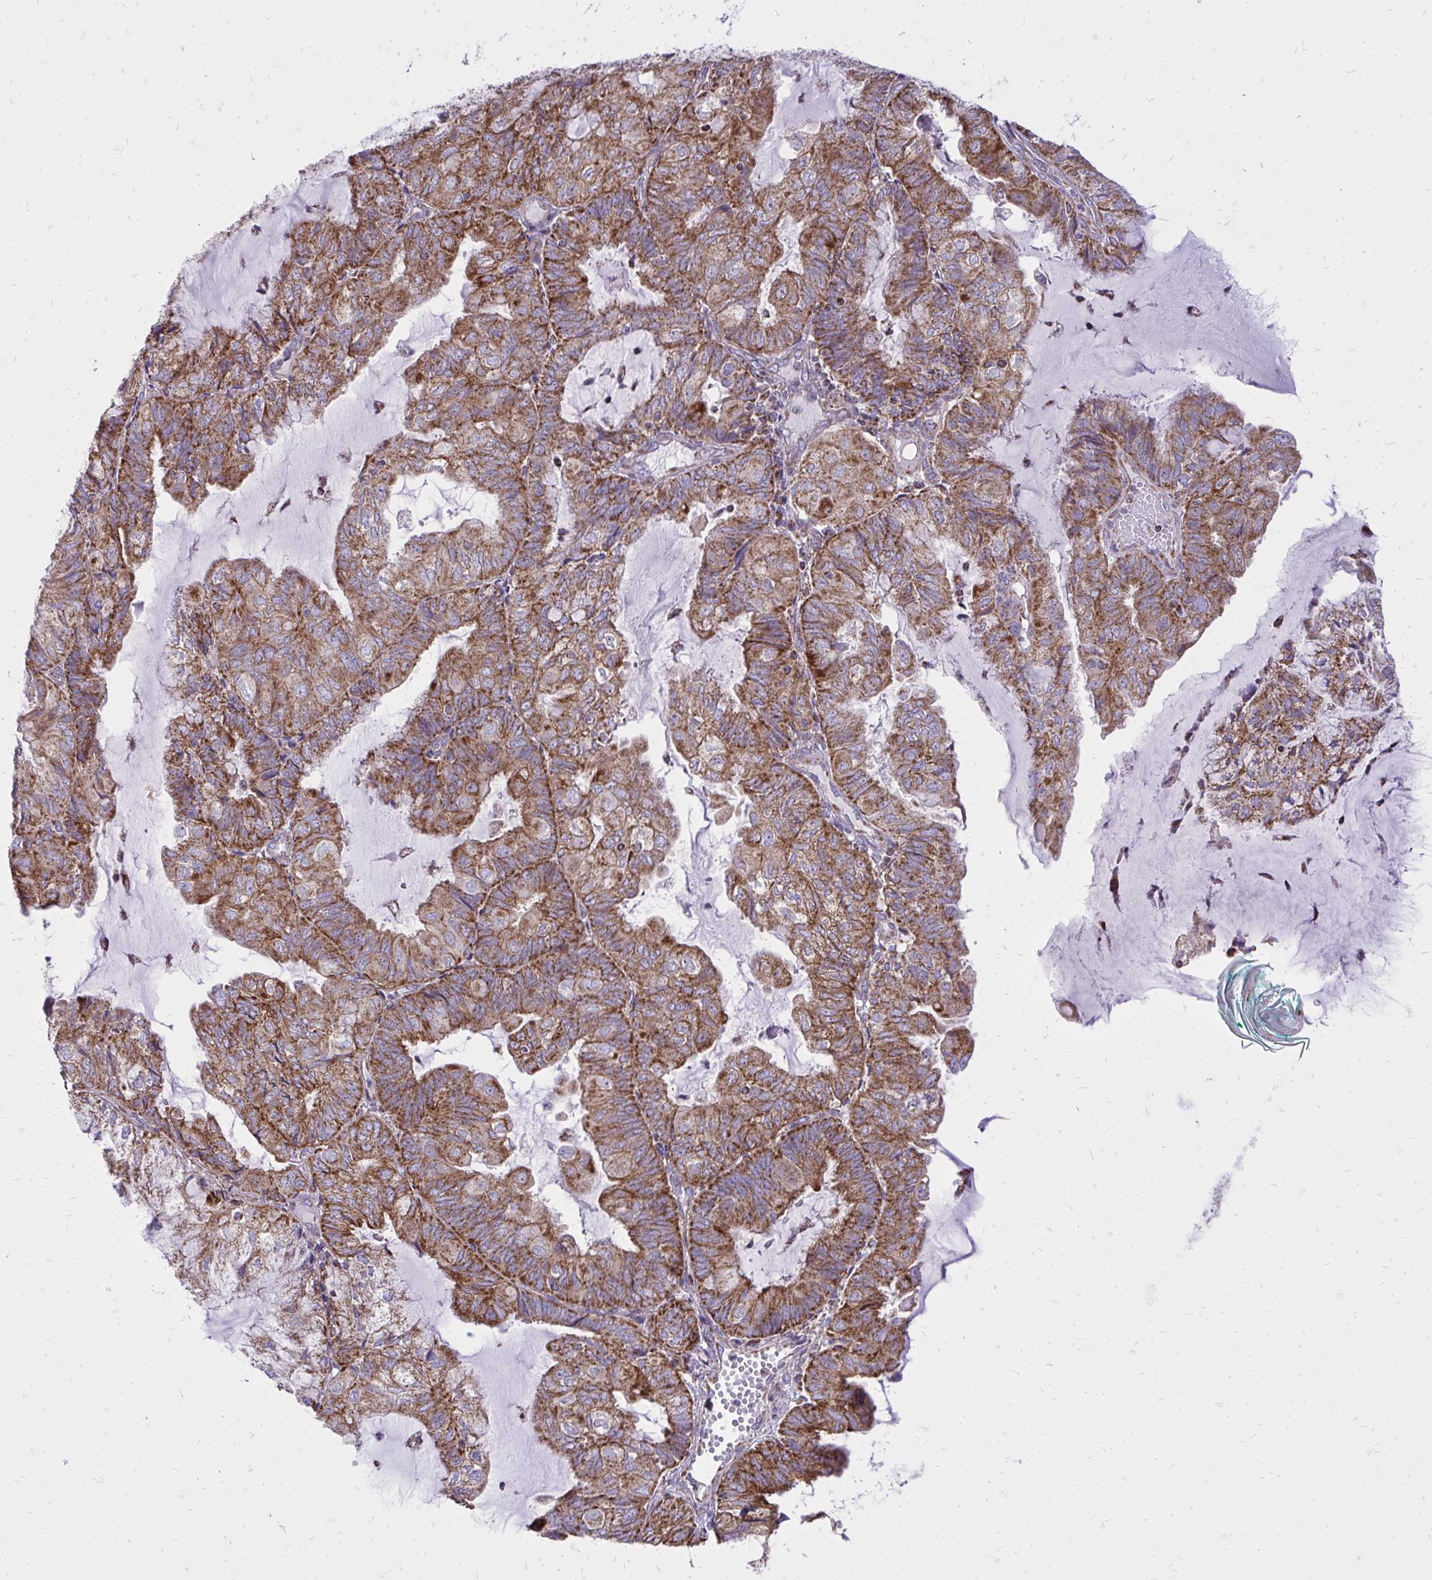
{"staining": {"intensity": "strong", "quantity": ">75%", "location": "cytoplasmic/membranous"}, "tissue": "endometrial cancer", "cell_type": "Tumor cells", "image_type": "cancer", "snomed": [{"axis": "morphology", "description": "Adenocarcinoma, NOS"}, {"axis": "topography", "description": "Endometrium"}], "caption": "Human adenocarcinoma (endometrial) stained with a protein marker demonstrates strong staining in tumor cells.", "gene": "SPTBN2", "patient": {"sex": "female", "age": 81}}